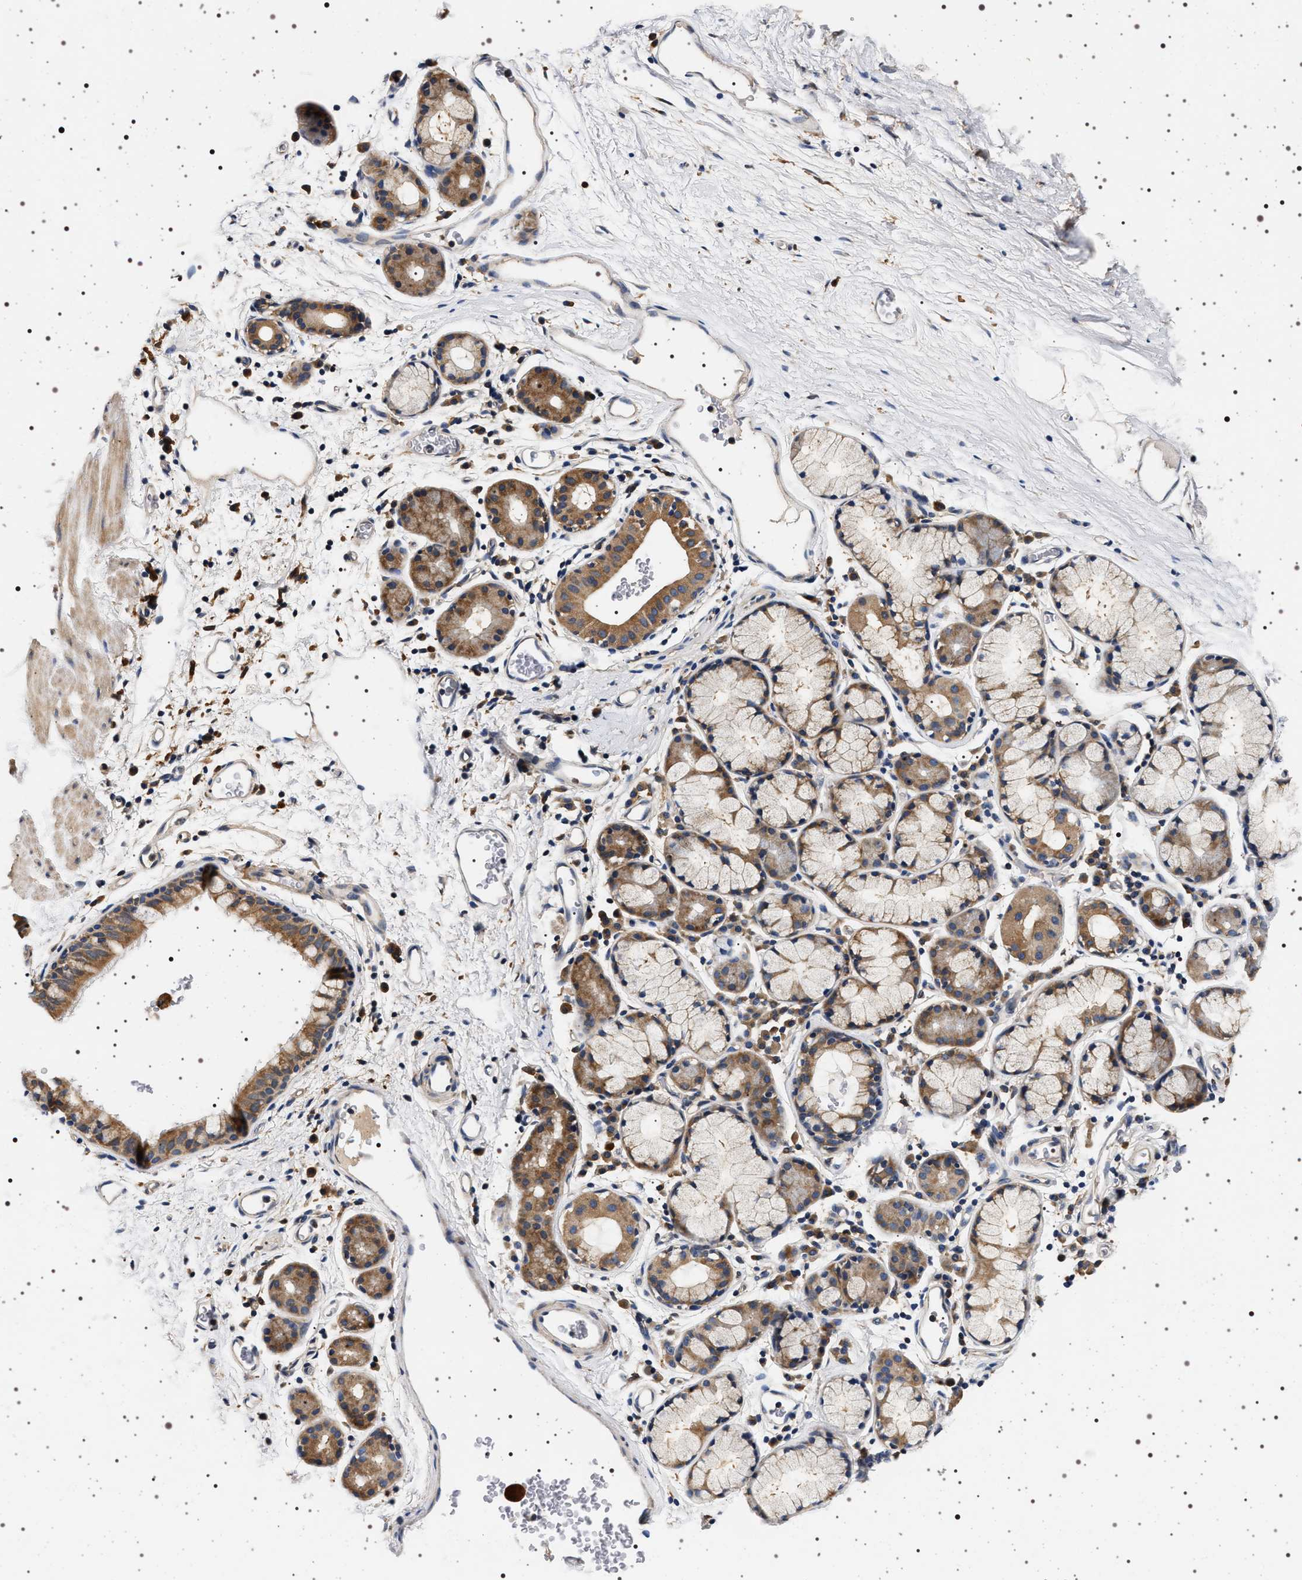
{"staining": {"intensity": "moderate", "quantity": ">75%", "location": "cytoplasmic/membranous"}, "tissue": "bronchus", "cell_type": "Respiratory epithelial cells", "image_type": "normal", "snomed": [{"axis": "morphology", "description": "Normal tissue, NOS"}, {"axis": "topography", "description": "Cartilage tissue"}, {"axis": "topography", "description": "Bronchus"}], "caption": "Bronchus stained with DAB immunohistochemistry demonstrates medium levels of moderate cytoplasmic/membranous staining in about >75% of respiratory epithelial cells. The protein is stained brown, and the nuclei are stained in blue (DAB (3,3'-diaminobenzidine) IHC with brightfield microscopy, high magnification).", "gene": "DCBLD2", "patient": {"sex": "female", "age": 53}}